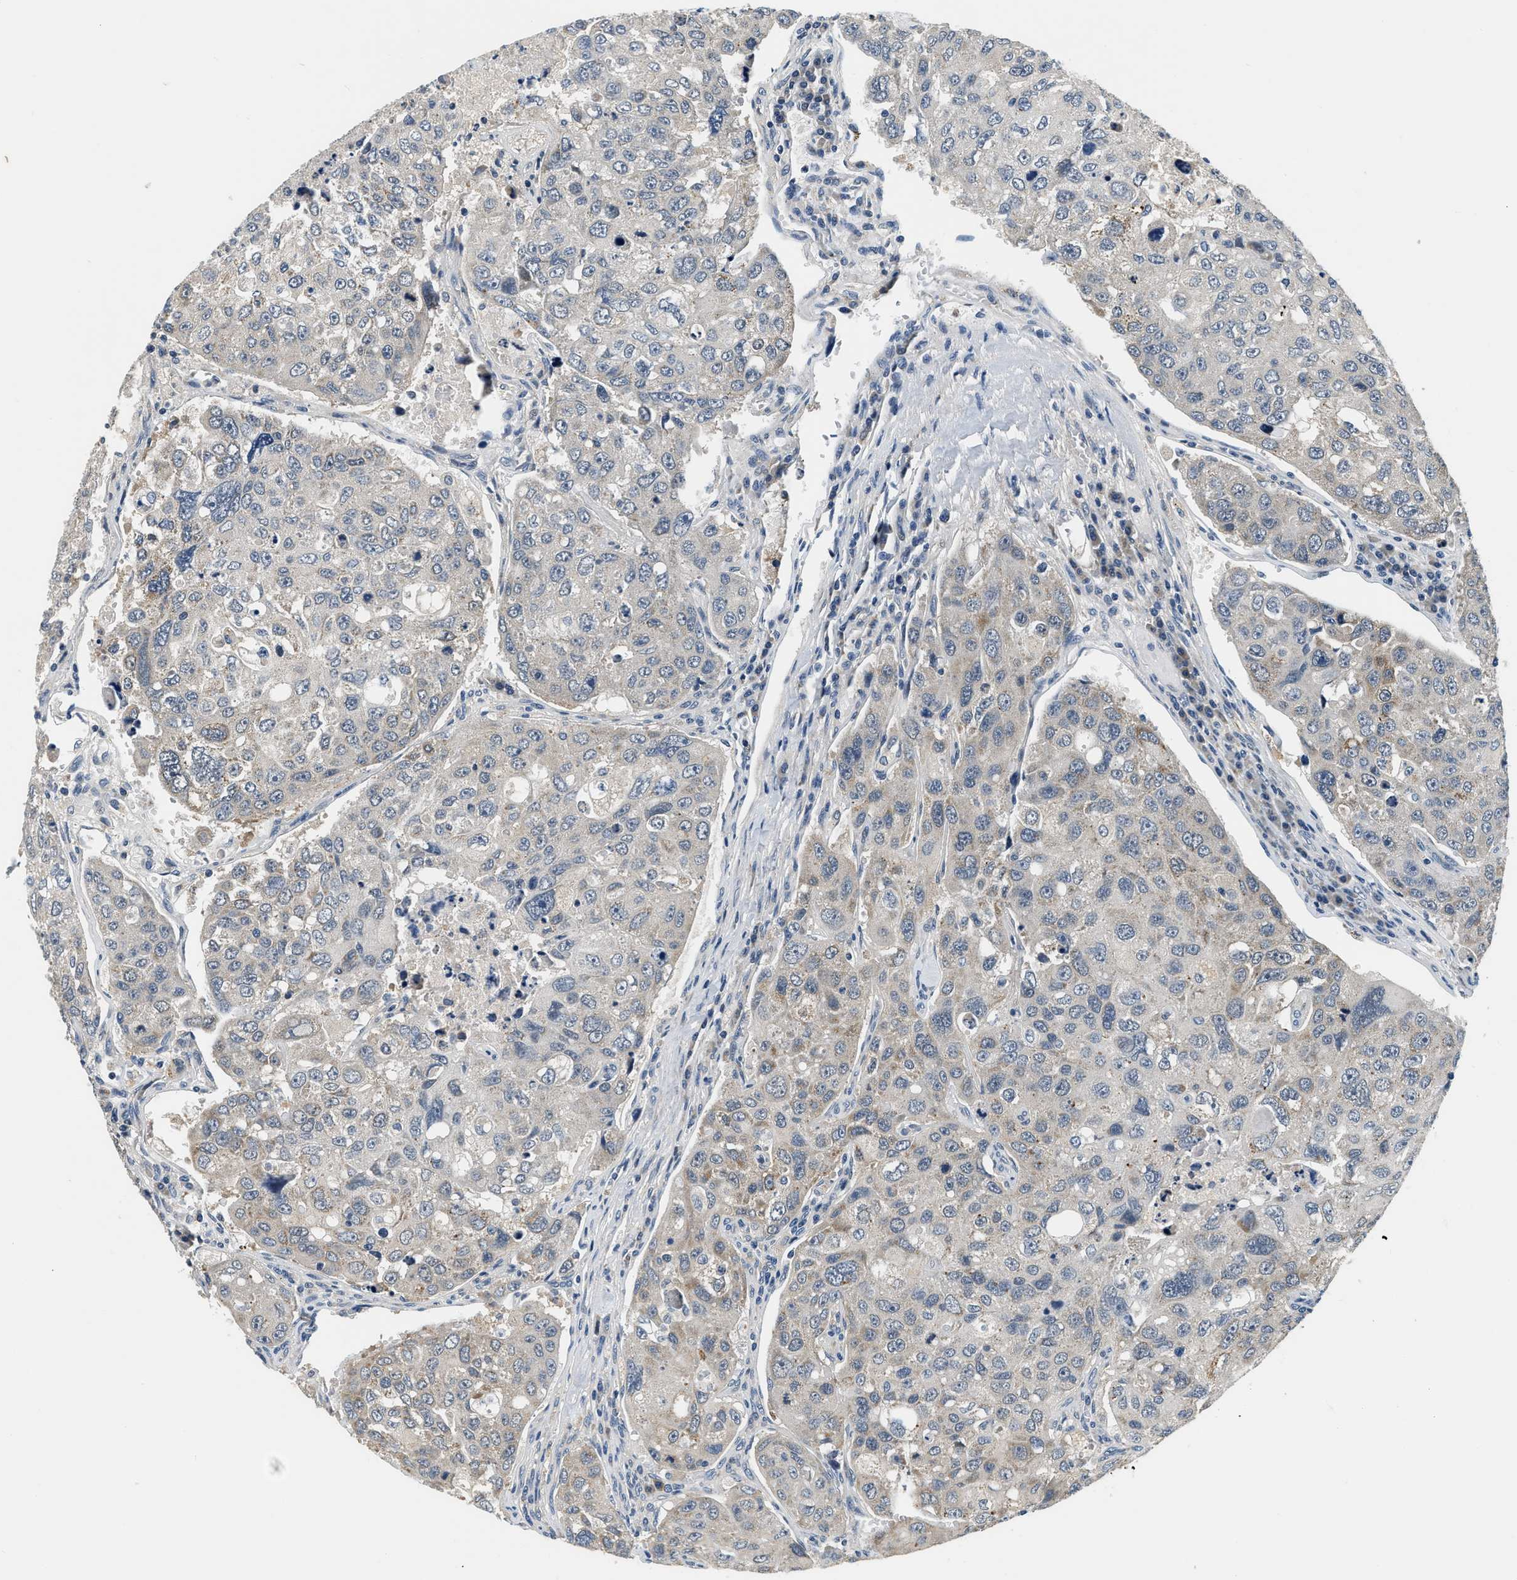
{"staining": {"intensity": "negative", "quantity": "none", "location": "none"}, "tissue": "urothelial cancer", "cell_type": "Tumor cells", "image_type": "cancer", "snomed": [{"axis": "morphology", "description": "Urothelial carcinoma, High grade"}, {"axis": "topography", "description": "Lymph node"}, {"axis": "topography", "description": "Urinary bladder"}], "caption": "Protein analysis of urothelial cancer reveals no significant positivity in tumor cells.", "gene": "YAE1", "patient": {"sex": "male", "age": 51}}